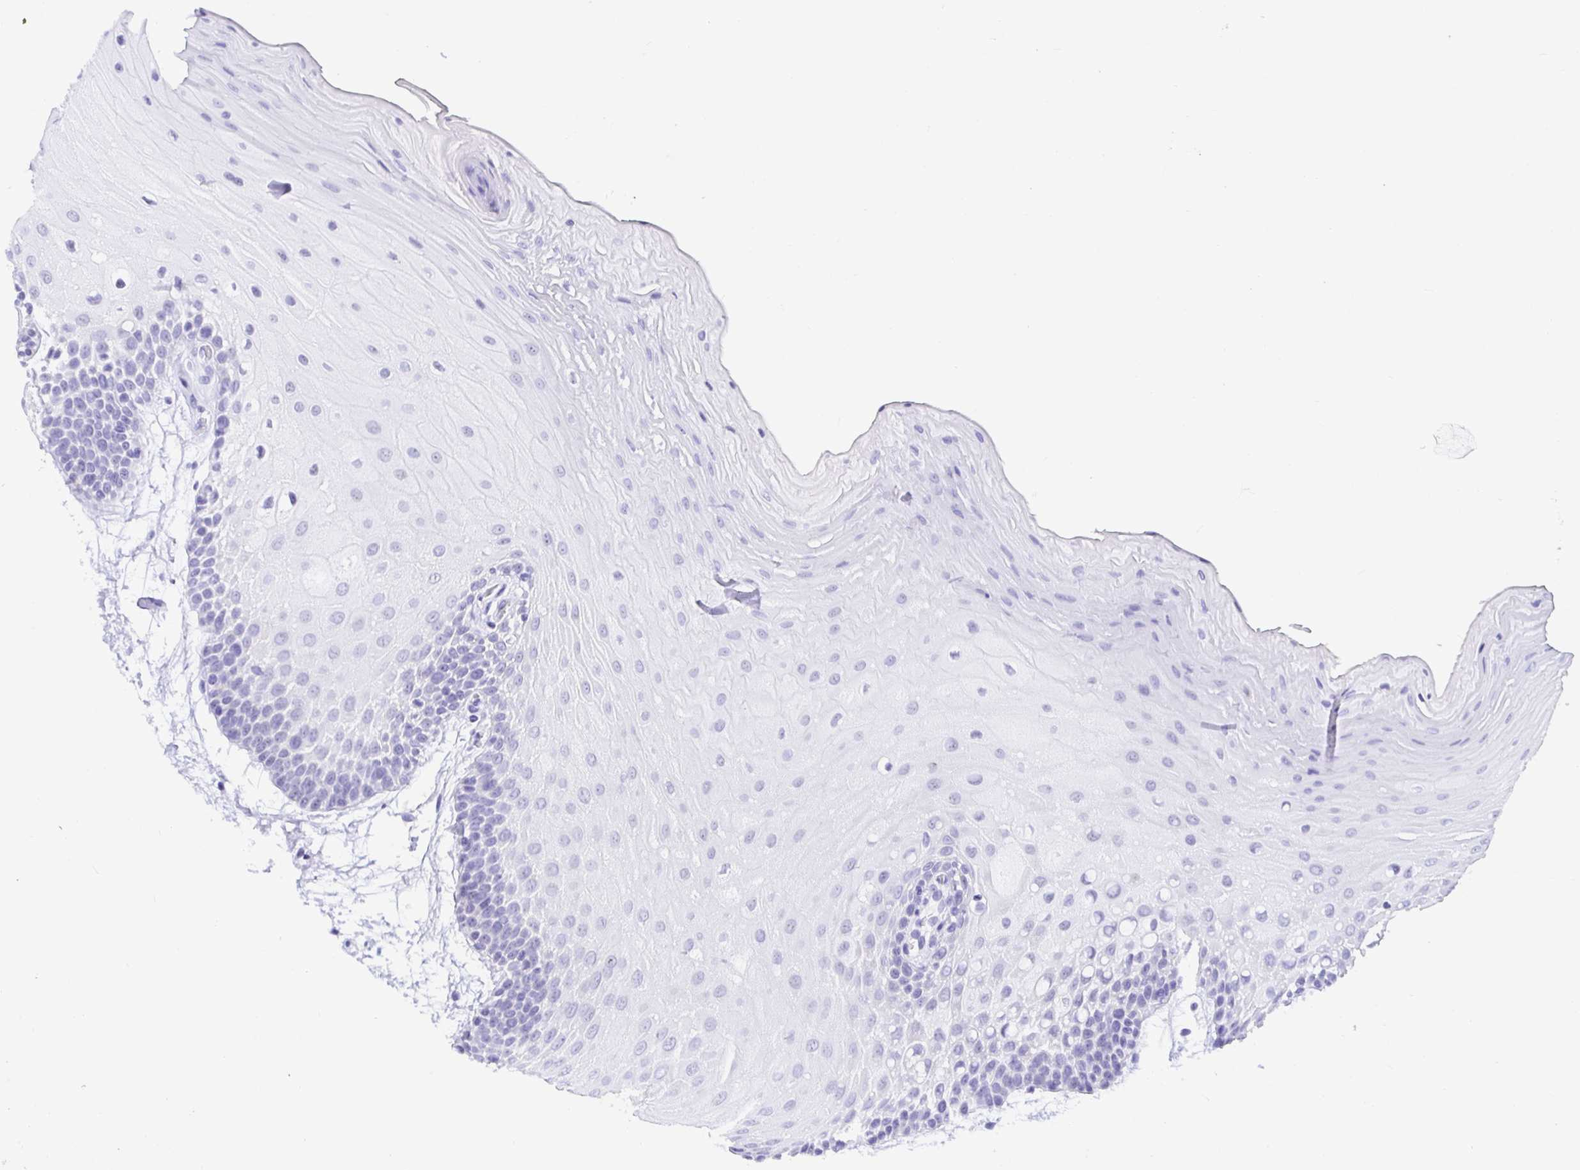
{"staining": {"intensity": "negative", "quantity": "none", "location": "none"}, "tissue": "oral mucosa", "cell_type": "Squamous epithelial cells", "image_type": "normal", "snomed": [{"axis": "morphology", "description": "Normal tissue, NOS"}, {"axis": "morphology", "description": "Squamous cell carcinoma, NOS"}, {"axis": "topography", "description": "Oral tissue"}, {"axis": "topography", "description": "Tounge, NOS"}, {"axis": "topography", "description": "Head-Neck"}], "caption": "Immunohistochemical staining of benign oral mucosa reveals no significant expression in squamous epithelial cells. The staining is performed using DAB (3,3'-diaminobenzidine) brown chromogen with nuclei counter-stained in using hematoxylin.", "gene": "PRAMEF18", "patient": {"sex": "male", "age": 62}}